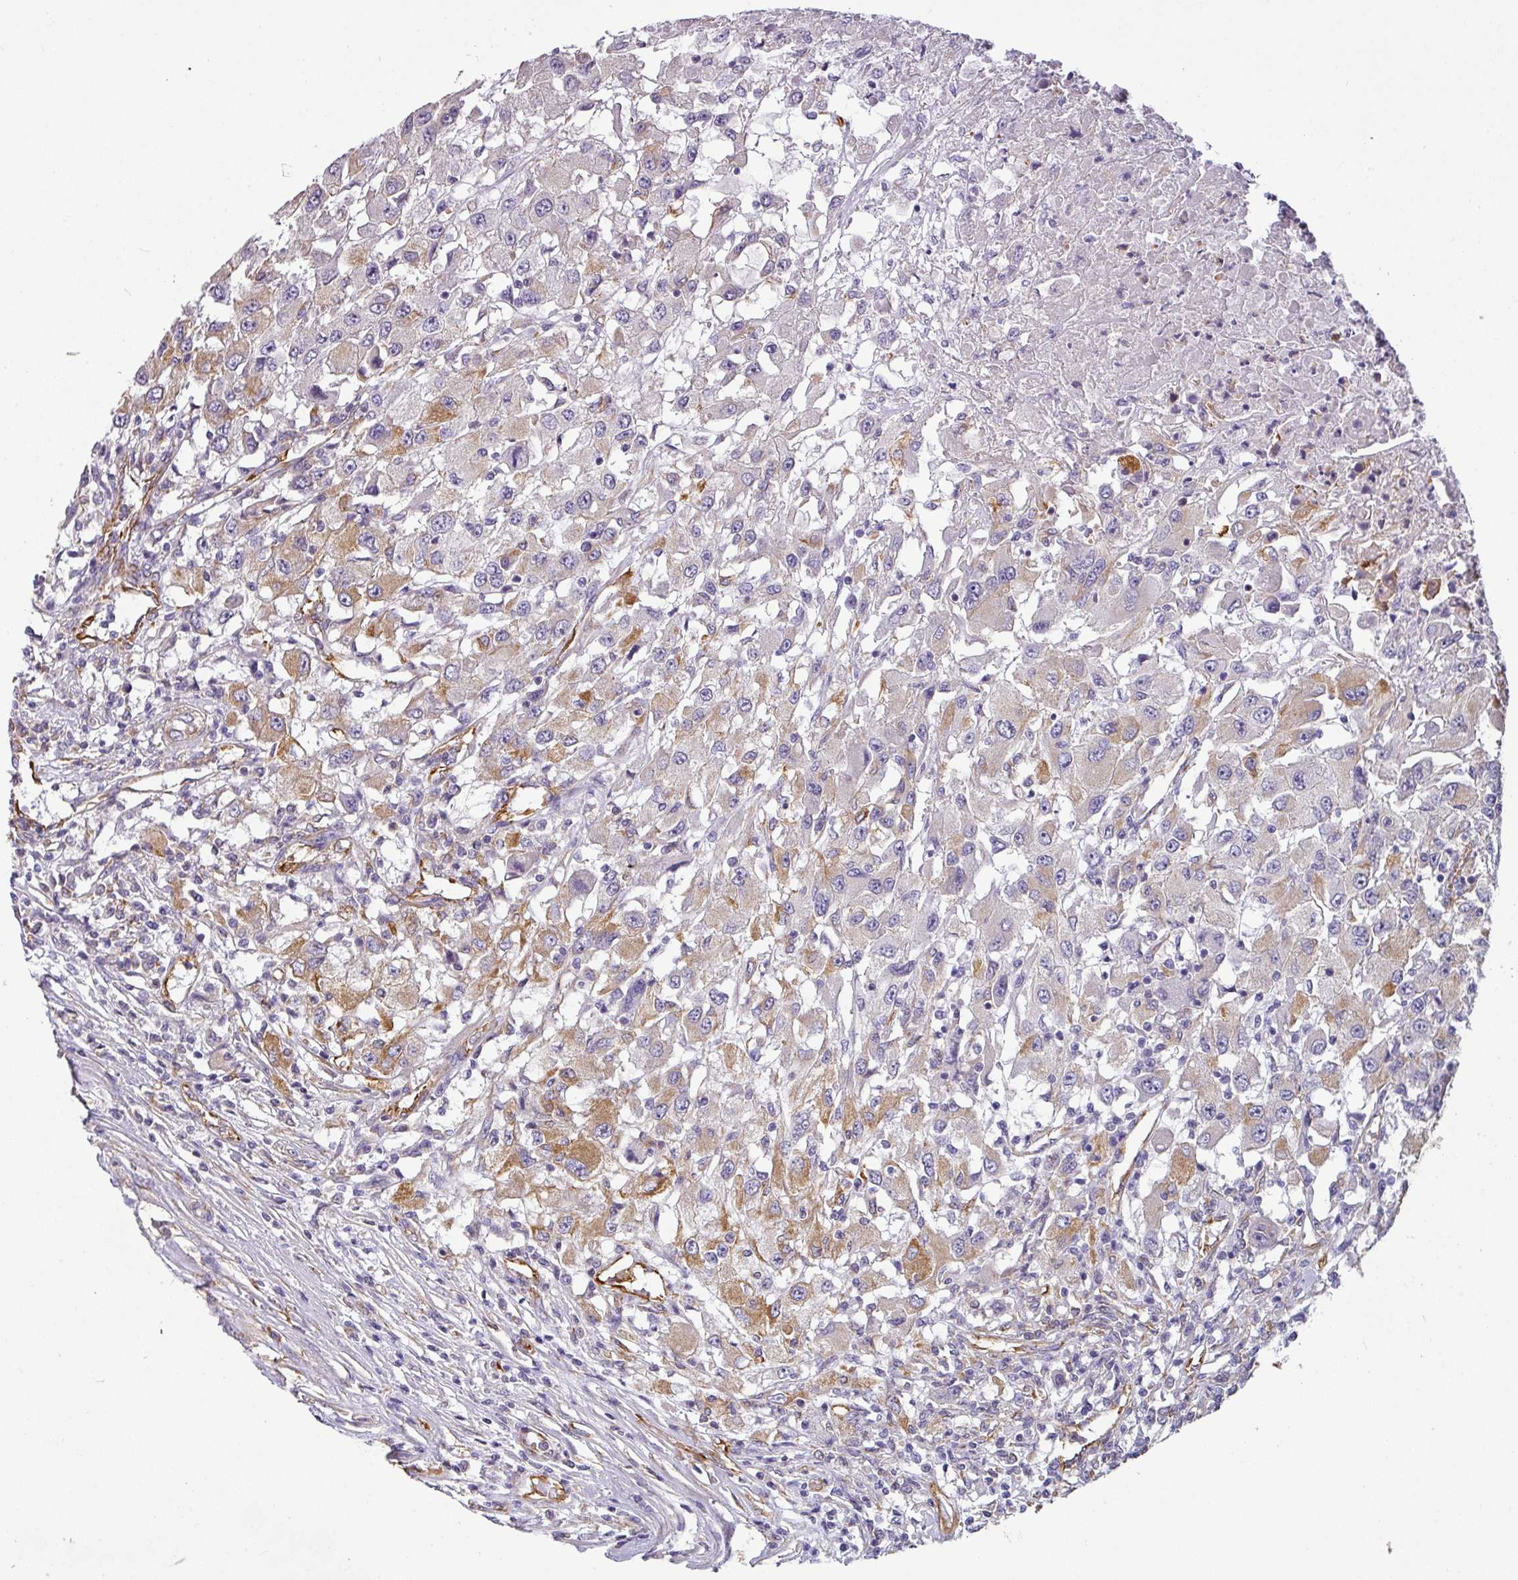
{"staining": {"intensity": "moderate", "quantity": "<25%", "location": "cytoplasmic/membranous"}, "tissue": "renal cancer", "cell_type": "Tumor cells", "image_type": "cancer", "snomed": [{"axis": "morphology", "description": "Adenocarcinoma, NOS"}, {"axis": "topography", "description": "Kidney"}], "caption": "There is low levels of moderate cytoplasmic/membranous staining in tumor cells of renal cancer, as demonstrated by immunohistochemical staining (brown color).", "gene": "ZNF280C", "patient": {"sex": "female", "age": 67}}